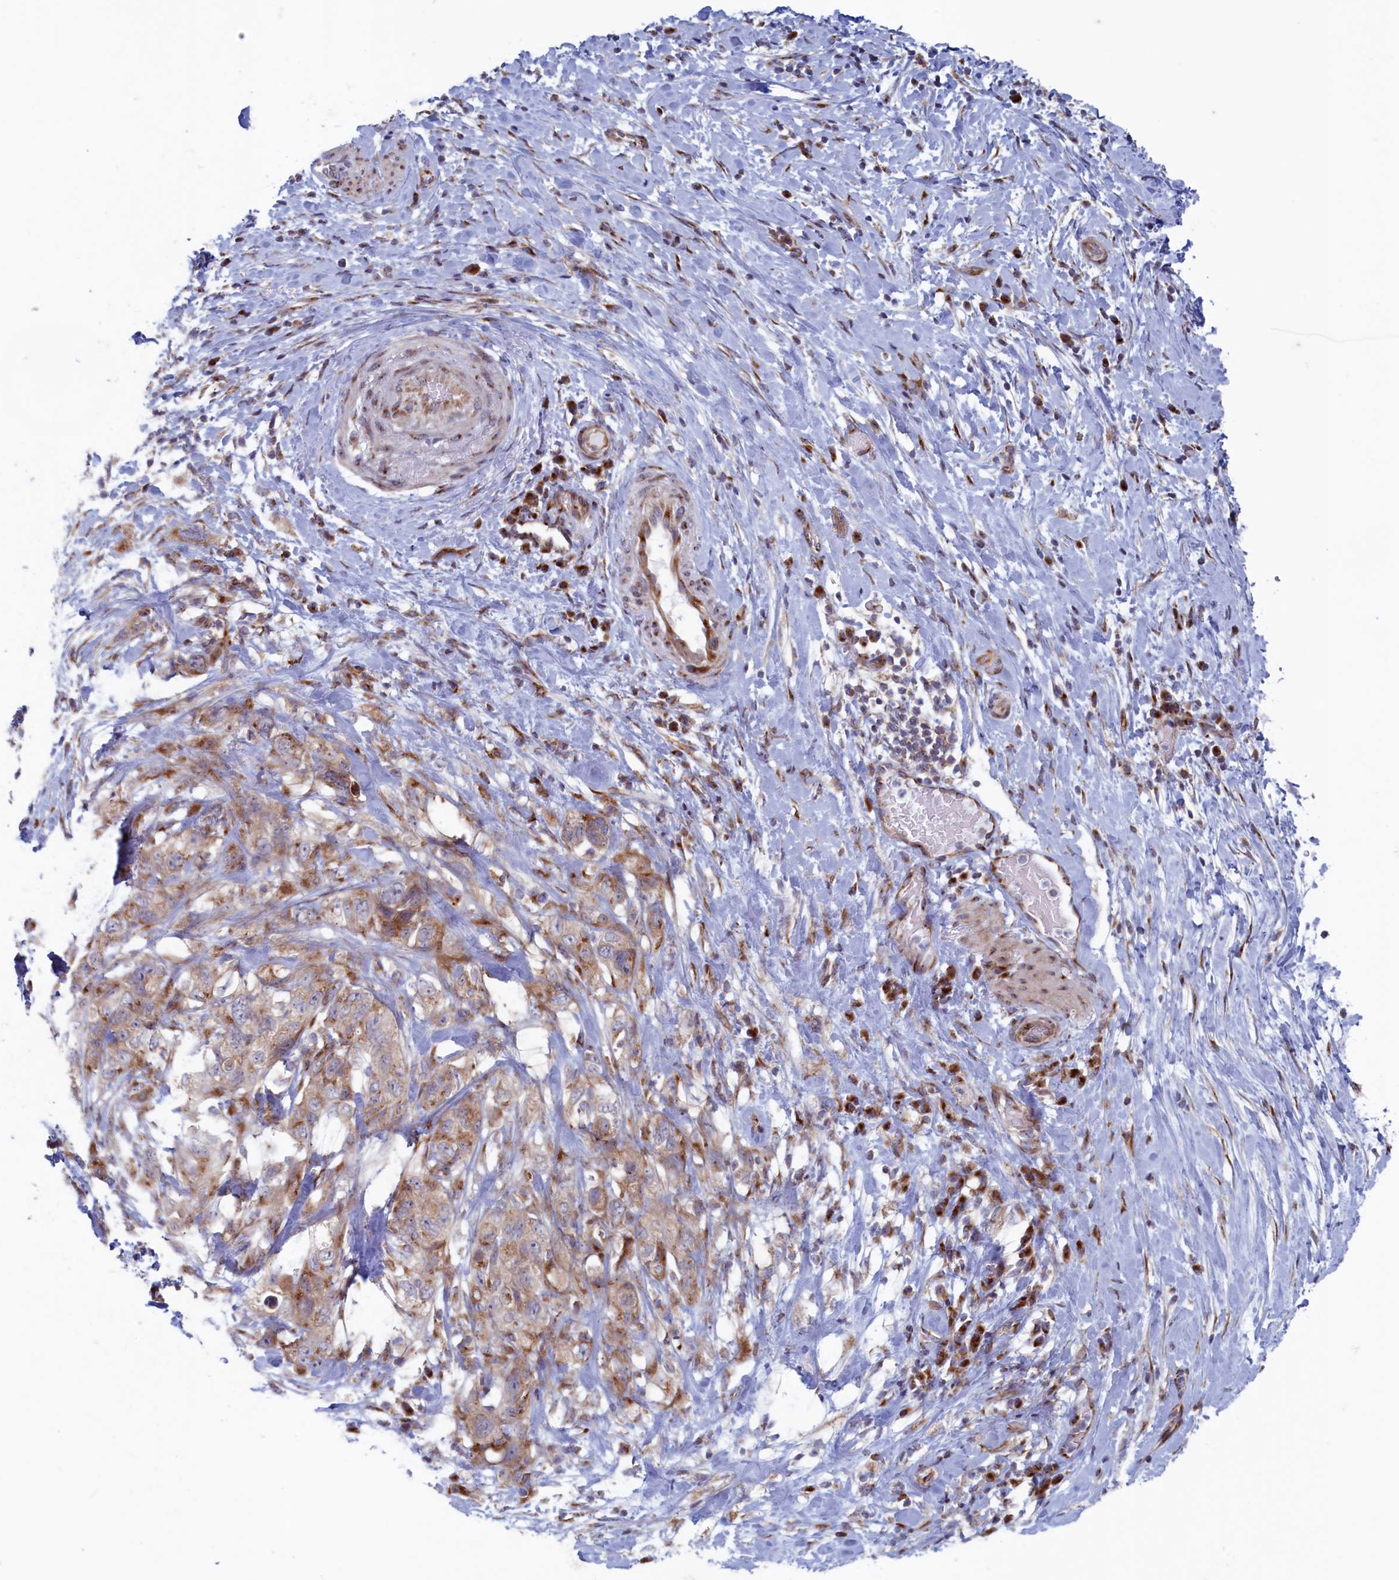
{"staining": {"intensity": "weak", "quantity": "<25%", "location": "cytoplasmic/membranous"}, "tissue": "pancreatic cancer", "cell_type": "Tumor cells", "image_type": "cancer", "snomed": [{"axis": "morphology", "description": "Adenocarcinoma, NOS"}, {"axis": "topography", "description": "Pancreas"}], "caption": "Pancreatic adenocarcinoma was stained to show a protein in brown. There is no significant staining in tumor cells. (Stains: DAB (3,3'-diaminobenzidine) immunohistochemistry with hematoxylin counter stain, Microscopy: brightfield microscopy at high magnification).", "gene": "MTFMT", "patient": {"sex": "female", "age": 73}}